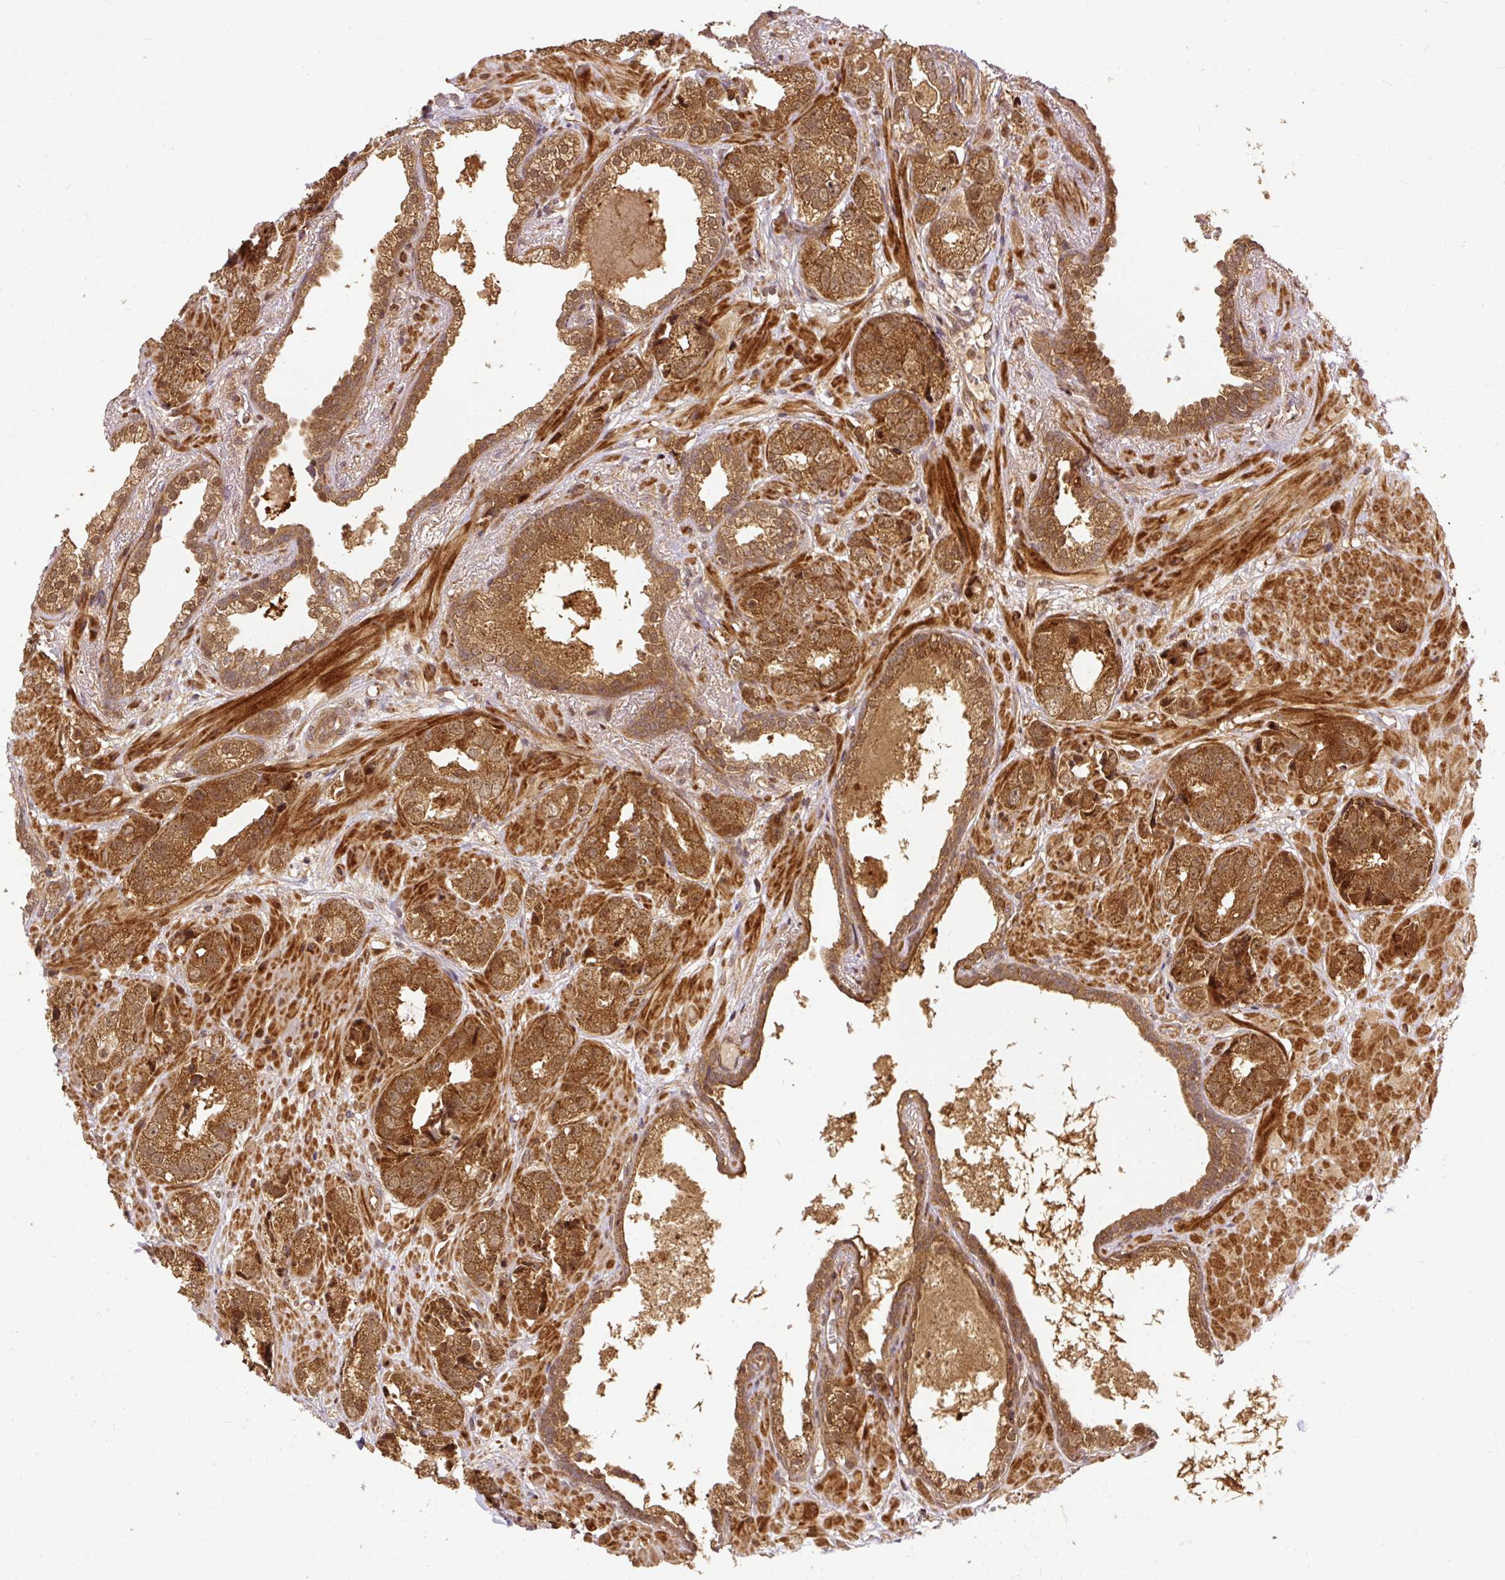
{"staining": {"intensity": "strong", "quantity": ">75%", "location": "cytoplasmic/membranous,nuclear"}, "tissue": "prostate cancer", "cell_type": "Tumor cells", "image_type": "cancer", "snomed": [{"axis": "morphology", "description": "Adenocarcinoma, High grade"}, {"axis": "topography", "description": "Prostate"}], "caption": "Immunohistochemistry (IHC) of human high-grade adenocarcinoma (prostate) exhibits high levels of strong cytoplasmic/membranous and nuclear positivity in about >75% of tumor cells.", "gene": "PSMD1", "patient": {"sex": "male", "age": 71}}